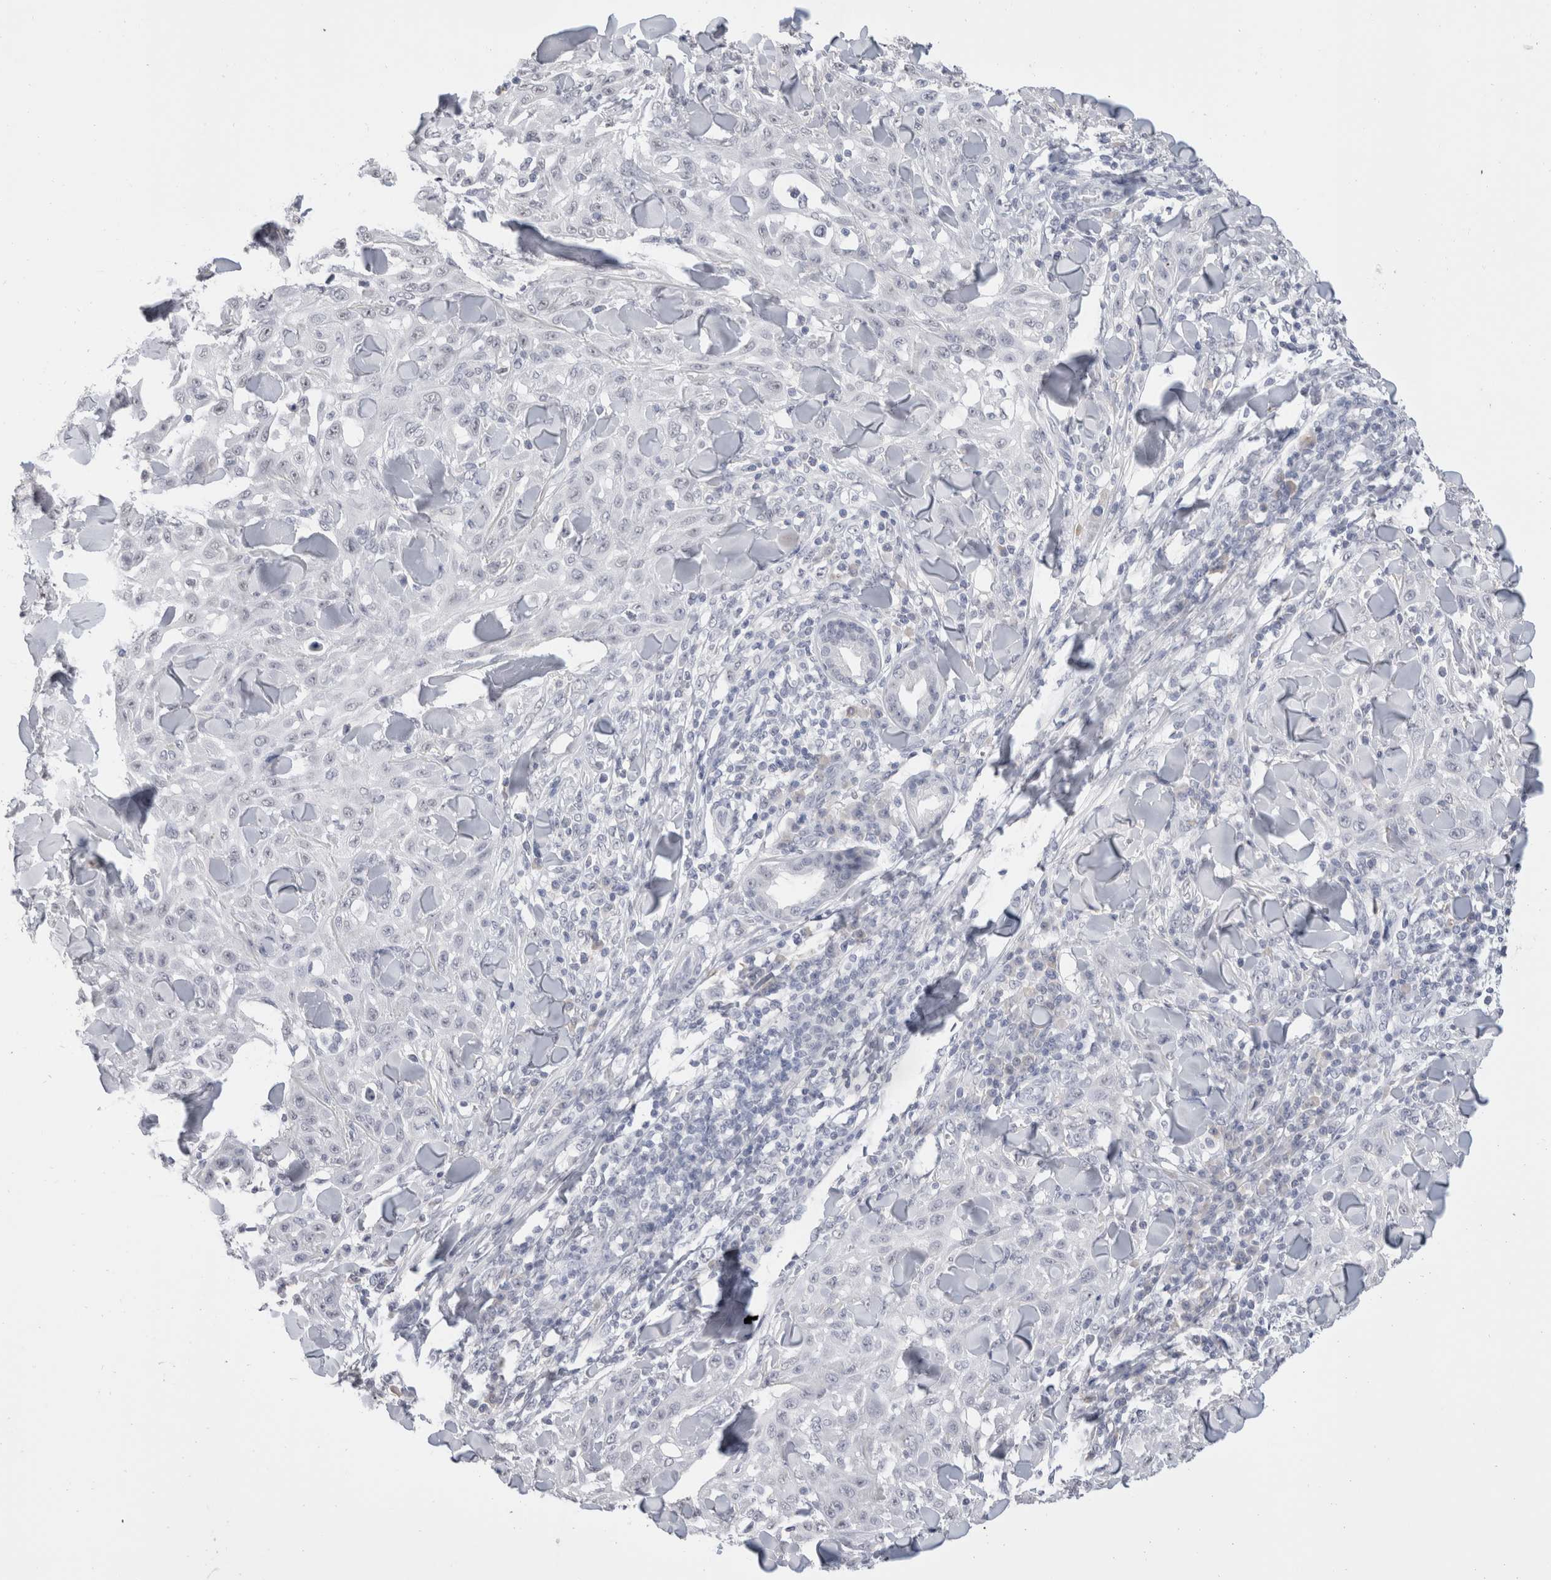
{"staining": {"intensity": "negative", "quantity": "none", "location": "none"}, "tissue": "skin cancer", "cell_type": "Tumor cells", "image_type": "cancer", "snomed": [{"axis": "morphology", "description": "Squamous cell carcinoma, NOS"}, {"axis": "topography", "description": "Skin"}], "caption": "A histopathology image of human squamous cell carcinoma (skin) is negative for staining in tumor cells. (Stains: DAB (3,3'-diaminobenzidine) immunohistochemistry with hematoxylin counter stain, Microscopy: brightfield microscopy at high magnification).", "gene": "CADM3", "patient": {"sex": "male", "age": 24}}